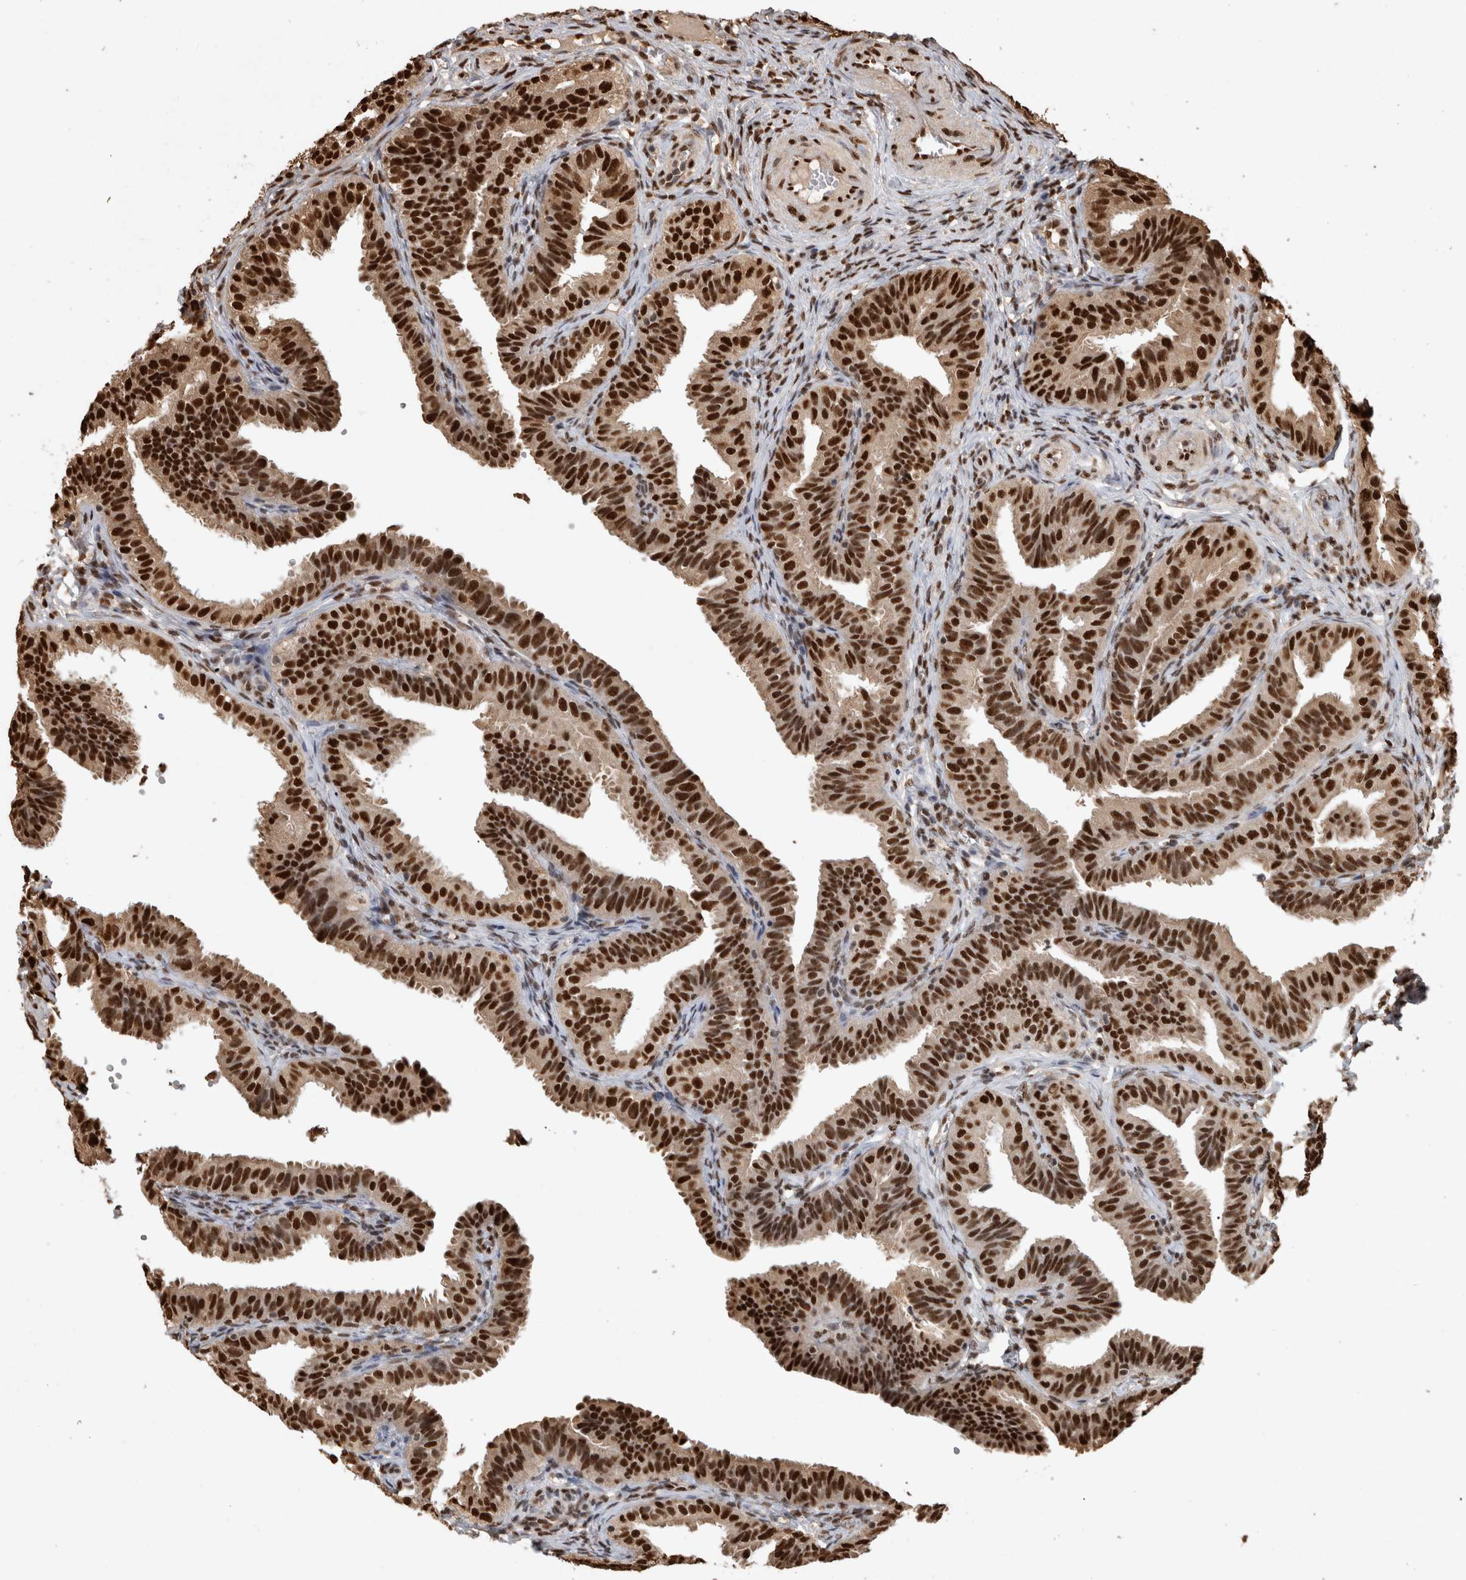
{"staining": {"intensity": "strong", "quantity": ">75%", "location": "nuclear"}, "tissue": "fallopian tube", "cell_type": "Glandular cells", "image_type": "normal", "snomed": [{"axis": "morphology", "description": "Normal tissue, NOS"}, {"axis": "topography", "description": "Fallopian tube"}], "caption": "The micrograph demonstrates immunohistochemical staining of benign fallopian tube. There is strong nuclear staining is appreciated in about >75% of glandular cells. (brown staining indicates protein expression, while blue staining denotes nuclei).", "gene": "RAD50", "patient": {"sex": "female", "age": 35}}